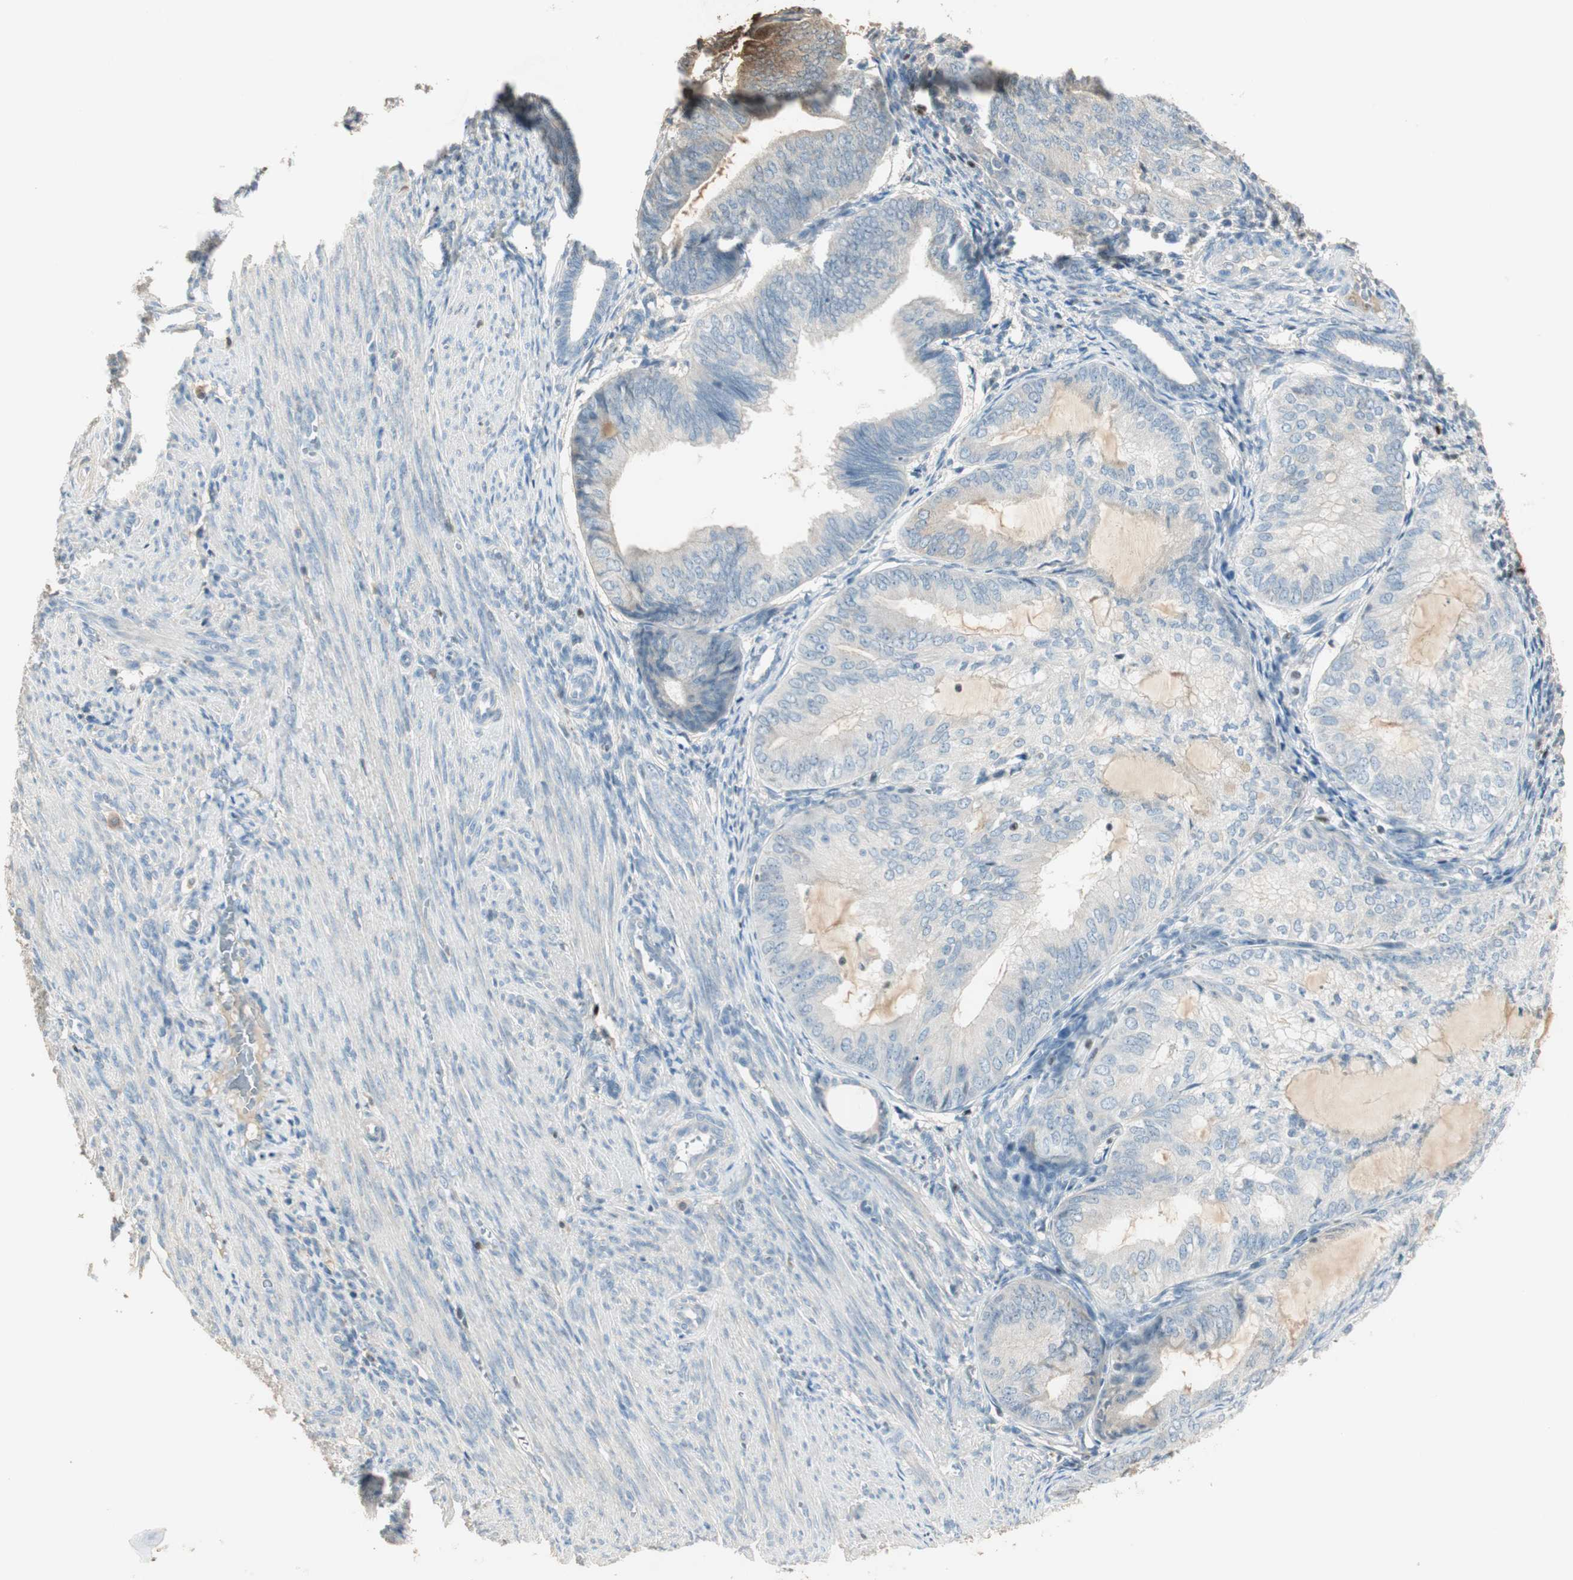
{"staining": {"intensity": "negative", "quantity": "none", "location": "none"}, "tissue": "endometrial cancer", "cell_type": "Tumor cells", "image_type": "cancer", "snomed": [{"axis": "morphology", "description": "Adenocarcinoma, NOS"}, {"axis": "topography", "description": "Endometrium"}], "caption": "Immunohistochemical staining of human adenocarcinoma (endometrial) reveals no significant positivity in tumor cells.", "gene": "RUNX2", "patient": {"sex": "female", "age": 81}}